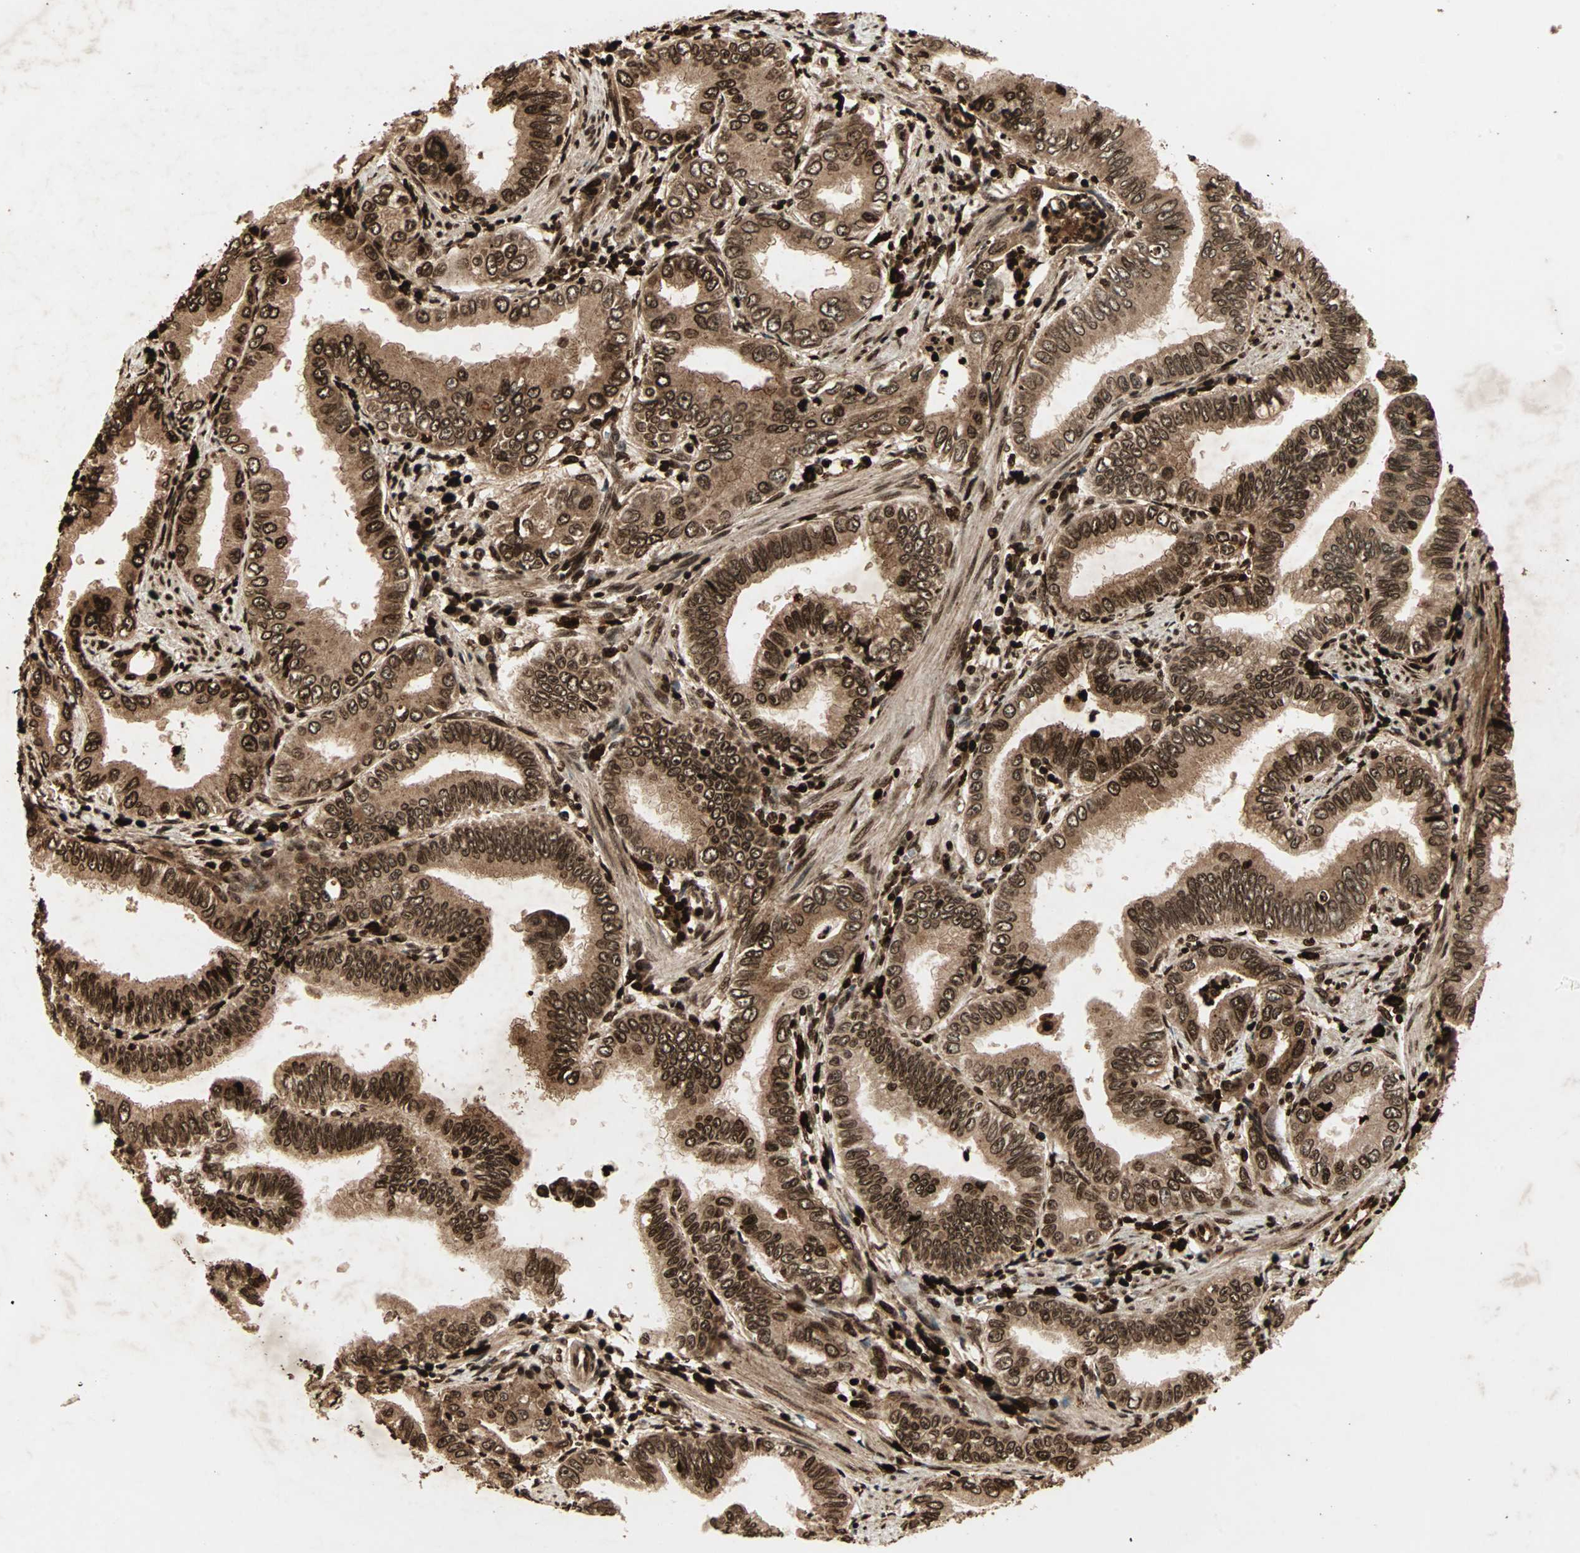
{"staining": {"intensity": "strong", "quantity": ">75%", "location": "cytoplasmic/membranous,nuclear"}, "tissue": "pancreatic cancer", "cell_type": "Tumor cells", "image_type": "cancer", "snomed": [{"axis": "morphology", "description": "Normal tissue, NOS"}, {"axis": "topography", "description": "Lymph node"}], "caption": "Pancreatic cancer tissue shows strong cytoplasmic/membranous and nuclear positivity in about >75% of tumor cells", "gene": "RFFL", "patient": {"sex": "male", "age": 50}}